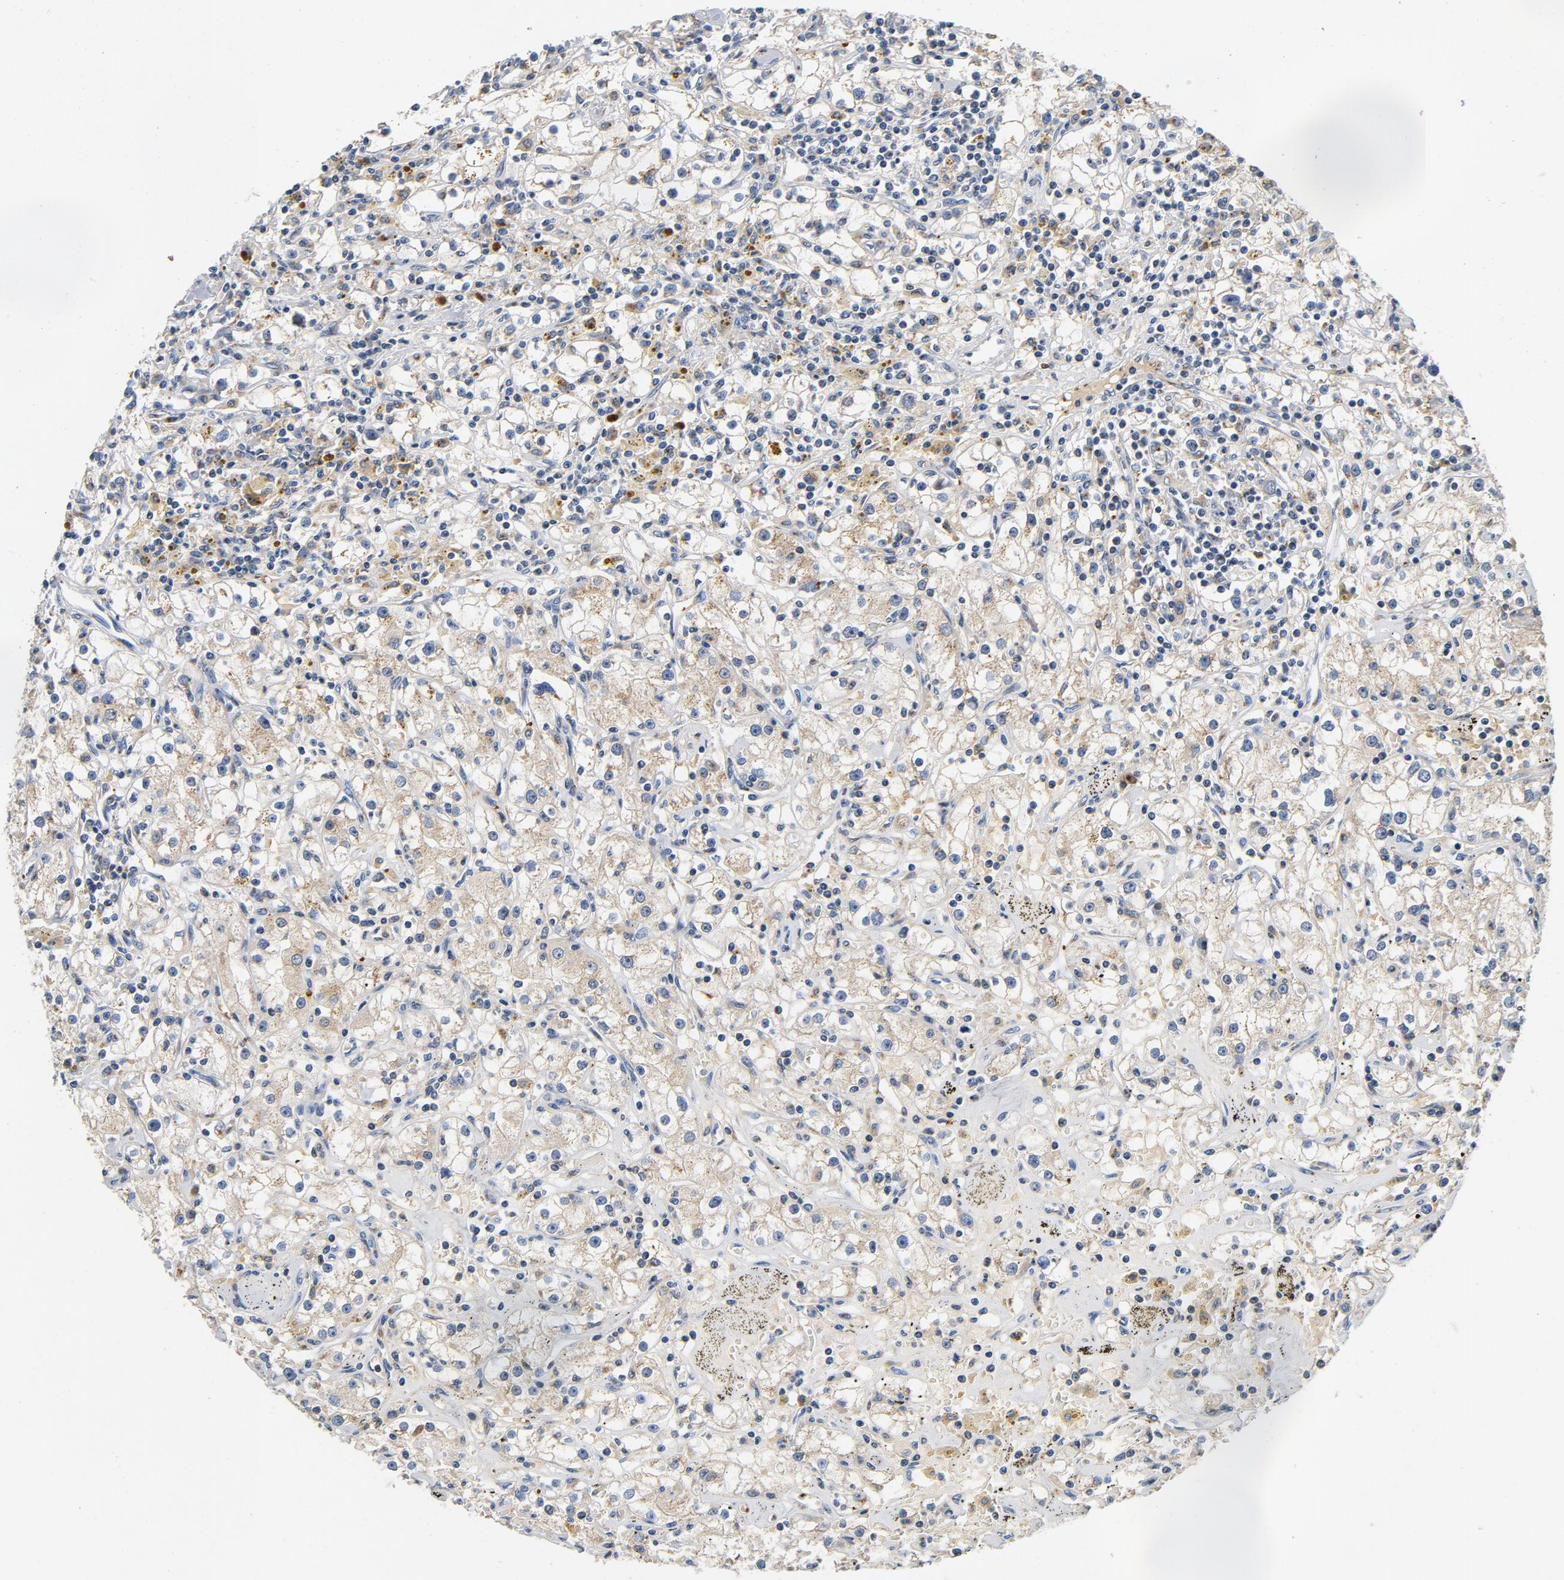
{"staining": {"intensity": "negative", "quantity": "none", "location": "none"}, "tissue": "renal cancer", "cell_type": "Tumor cells", "image_type": "cancer", "snomed": [{"axis": "morphology", "description": "Adenocarcinoma, NOS"}, {"axis": "topography", "description": "Kidney"}], "caption": "Renal cancer was stained to show a protein in brown. There is no significant positivity in tumor cells.", "gene": "LMAN2", "patient": {"sex": "male", "age": 56}}